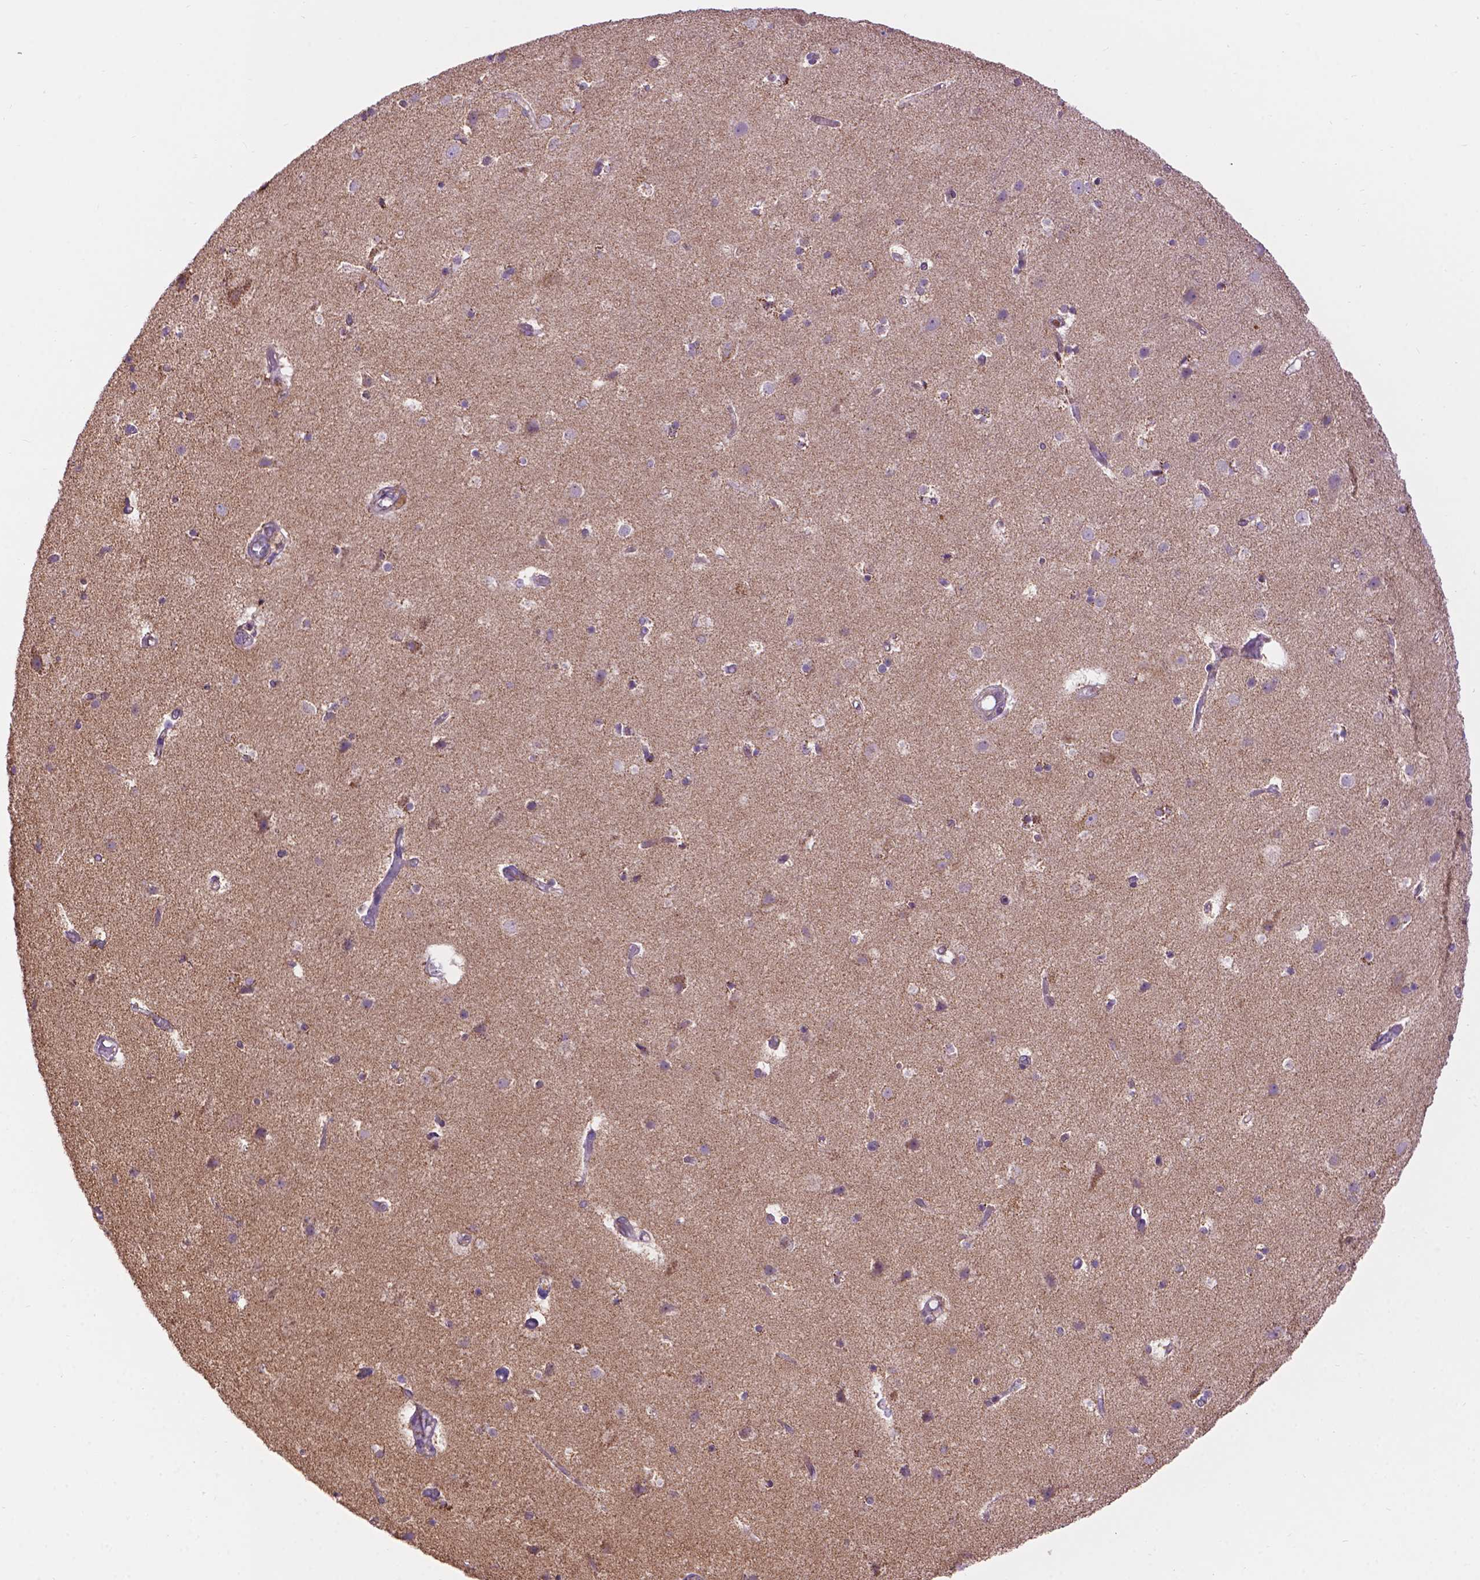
{"staining": {"intensity": "moderate", "quantity": "<25%", "location": "cytoplasmic/membranous"}, "tissue": "cerebral cortex", "cell_type": "Endothelial cells", "image_type": "normal", "snomed": [{"axis": "morphology", "description": "Normal tissue, NOS"}, {"axis": "topography", "description": "Cerebral cortex"}], "caption": "Immunohistochemistry histopathology image of normal cerebral cortex: human cerebral cortex stained using IHC displays low levels of moderate protein expression localized specifically in the cytoplasmic/membranous of endothelial cells, appearing as a cytoplasmic/membranous brown color.", "gene": "PYCR3", "patient": {"sex": "female", "age": 52}}